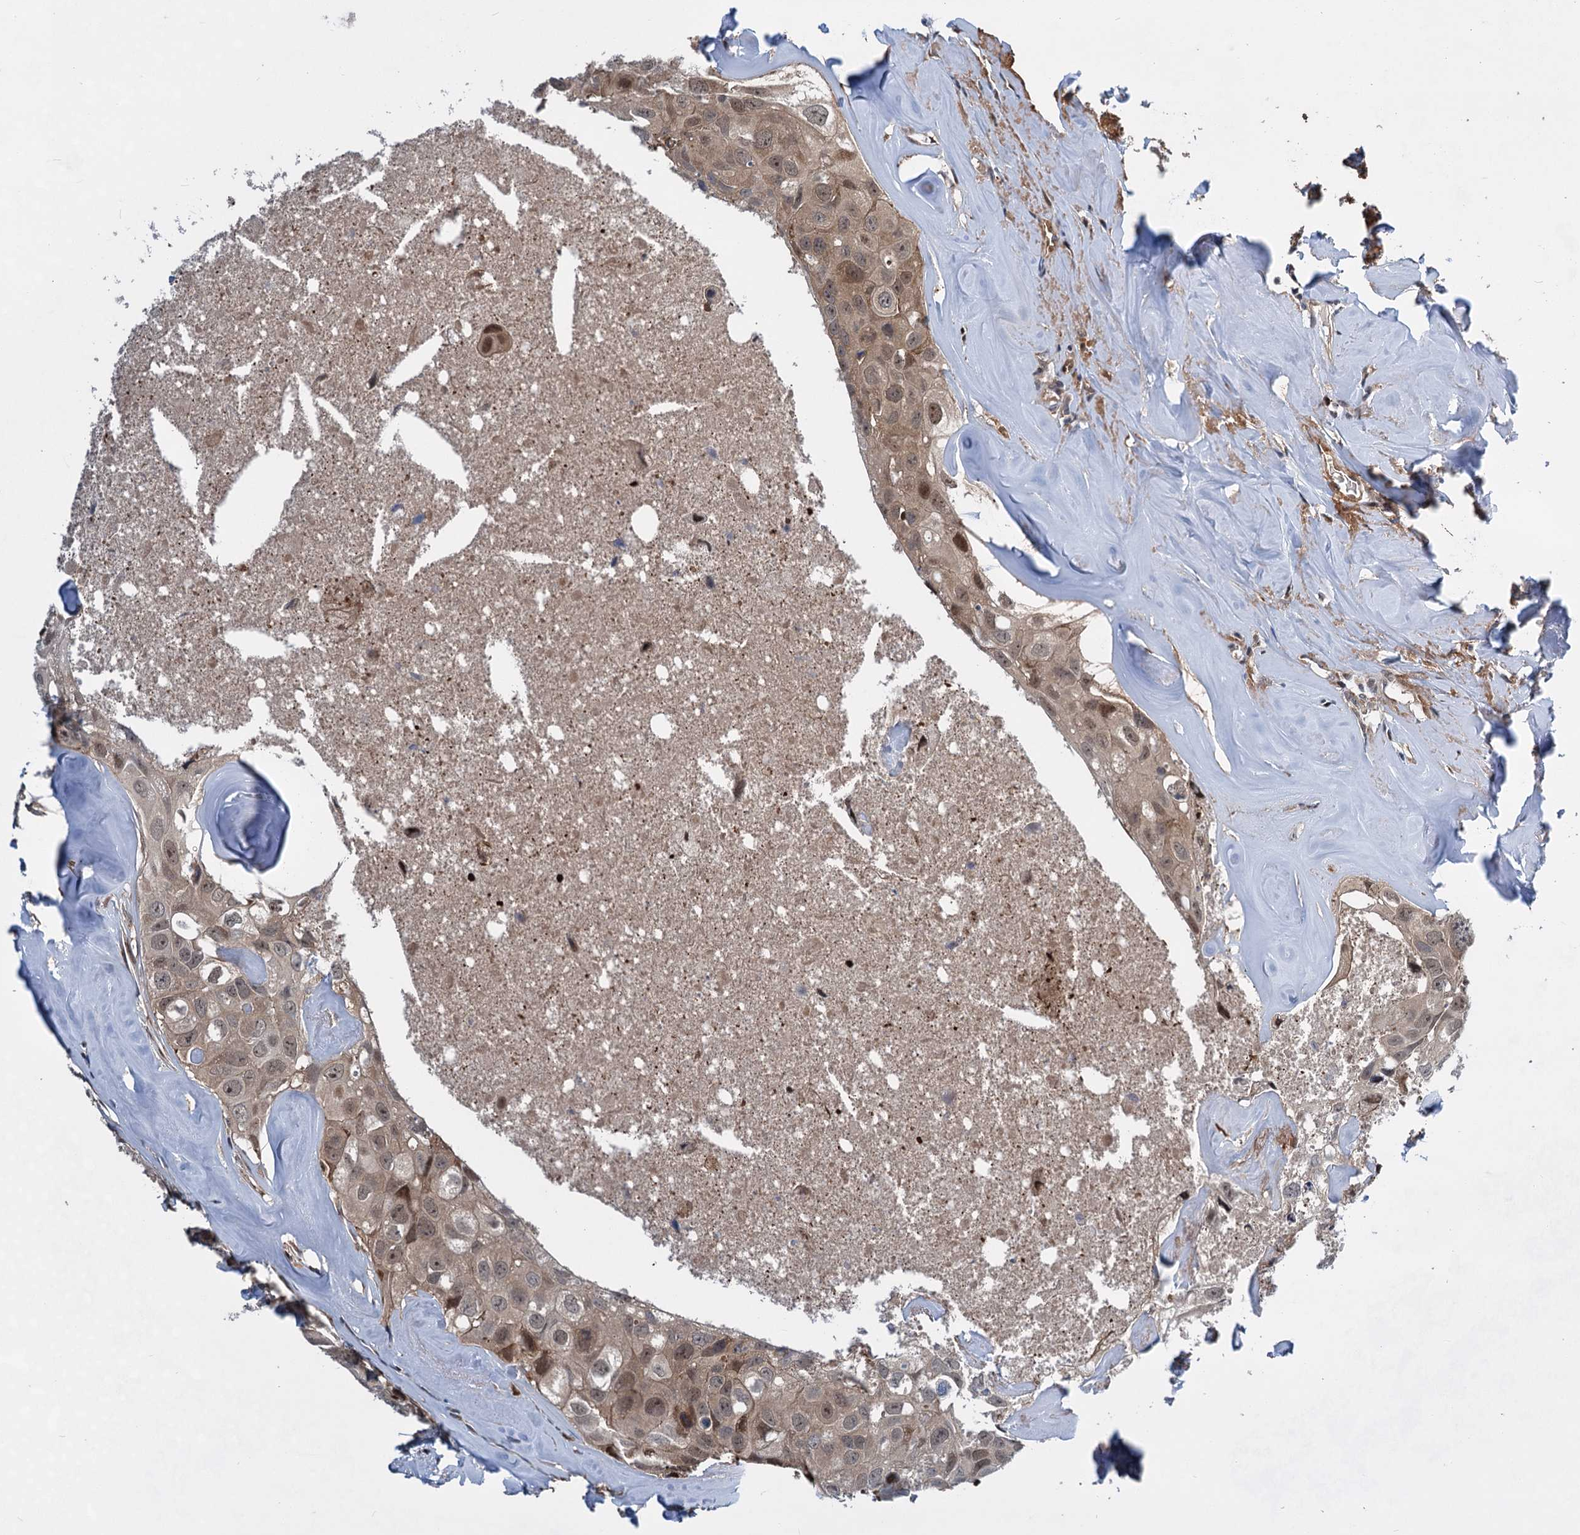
{"staining": {"intensity": "moderate", "quantity": ">75%", "location": "cytoplasmic/membranous,nuclear"}, "tissue": "head and neck cancer", "cell_type": "Tumor cells", "image_type": "cancer", "snomed": [{"axis": "morphology", "description": "Adenocarcinoma, NOS"}, {"axis": "morphology", "description": "Adenocarcinoma, metastatic, NOS"}, {"axis": "topography", "description": "Head-Neck"}], "caption": "A medium amount of moderate cytoplasmic/membranous and nuclear positivity is seen in approximately >75% of tumor cells in head and neck cancer (metastatic adenocarcinoma) tissue.", "gene": "GPBP1", "patient": {"sex": "male", "age": 75}}